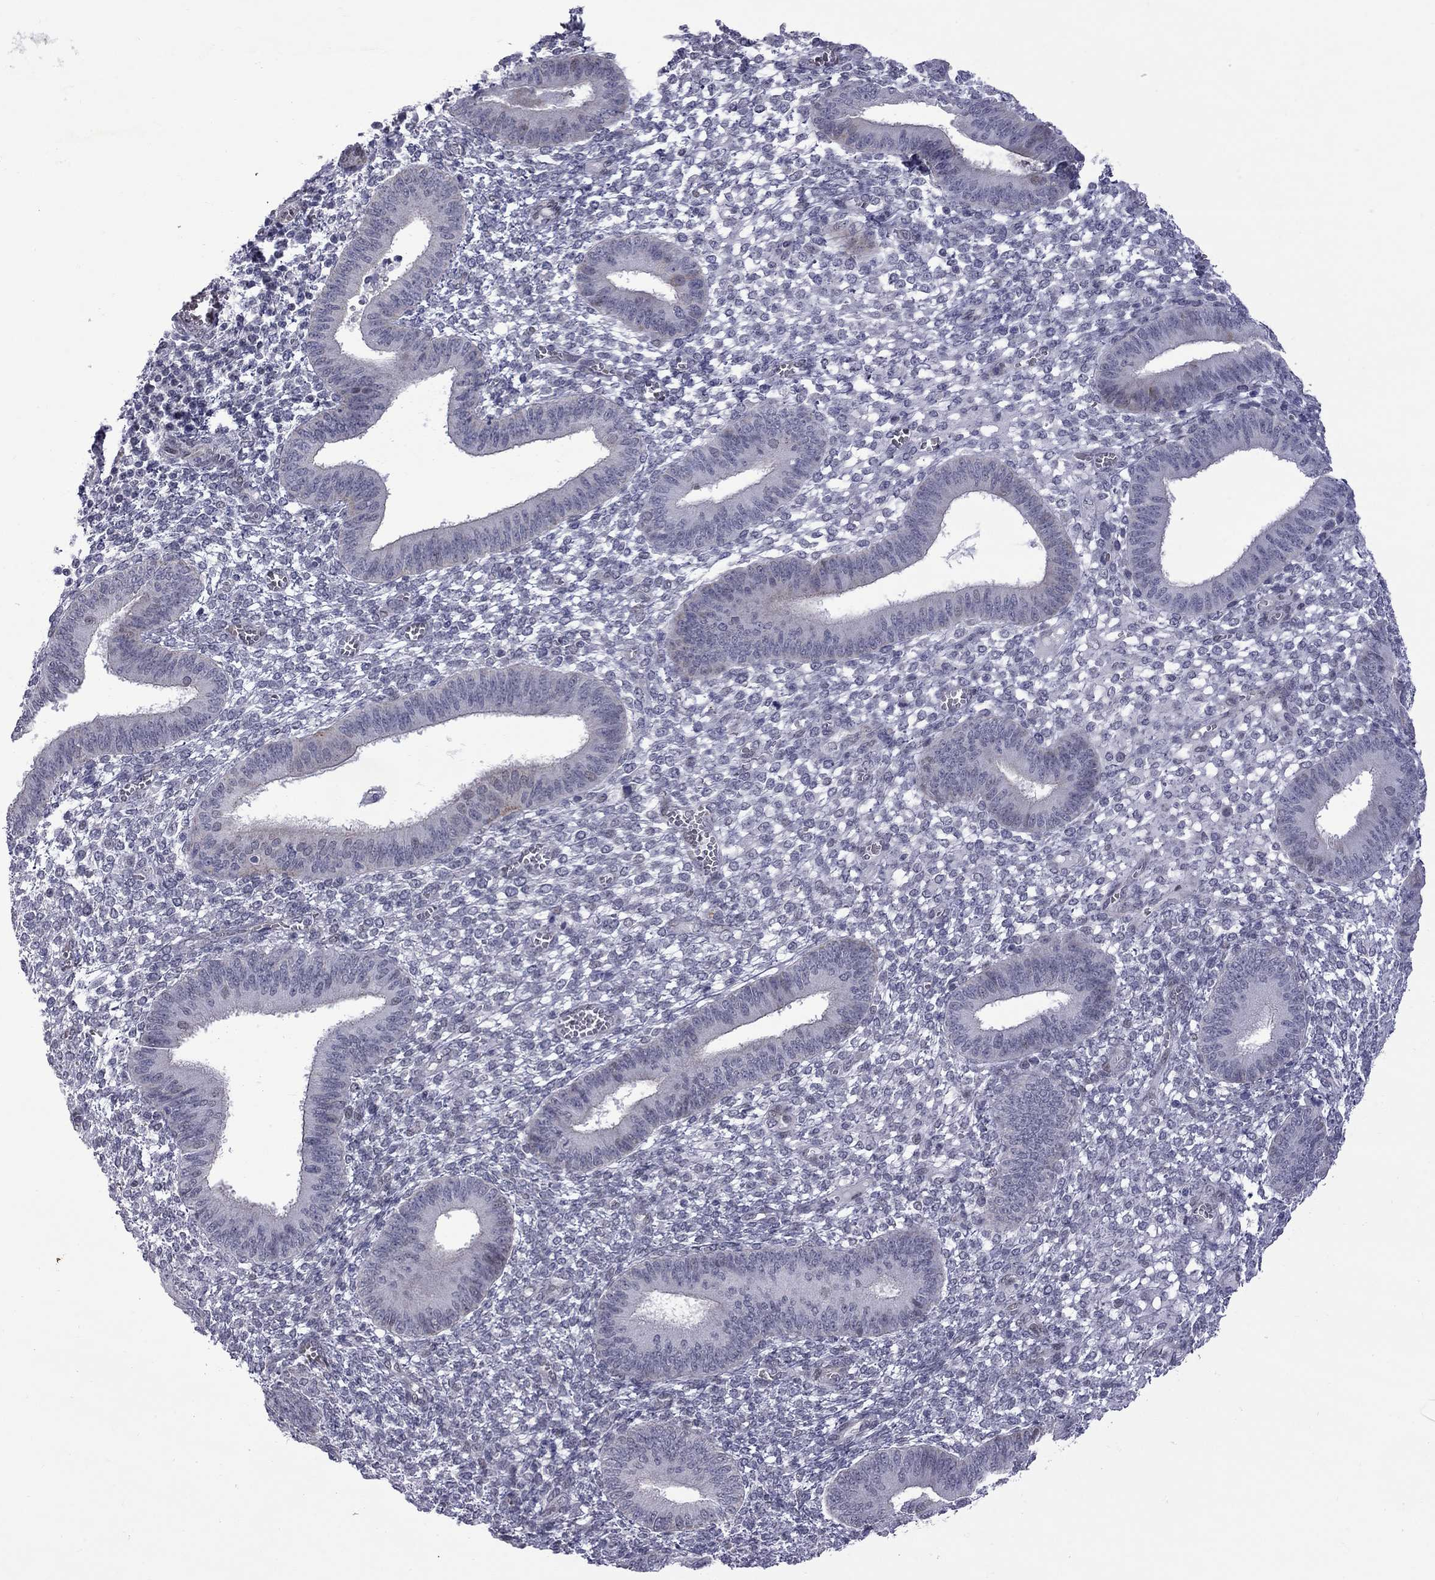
{"staining": {"intensity": "negative", "quantity": "none", "location": "none"}, "tissue": "endometrium", "cell_type": "Cells in endometrial stroma", "image_type": "normal", "snomed": [{"axis": "morphology", "description": "Normal tissue, NOS"}, {"axis": "topography", "description": "Endometrium"}], "caption": "A histopathology image of endometrium stained for a protein demonstrates no brown staining in cells in endometrial stroma.", "gene": "CLTCL1", "patient": {"sex": "female", "age": 42}}